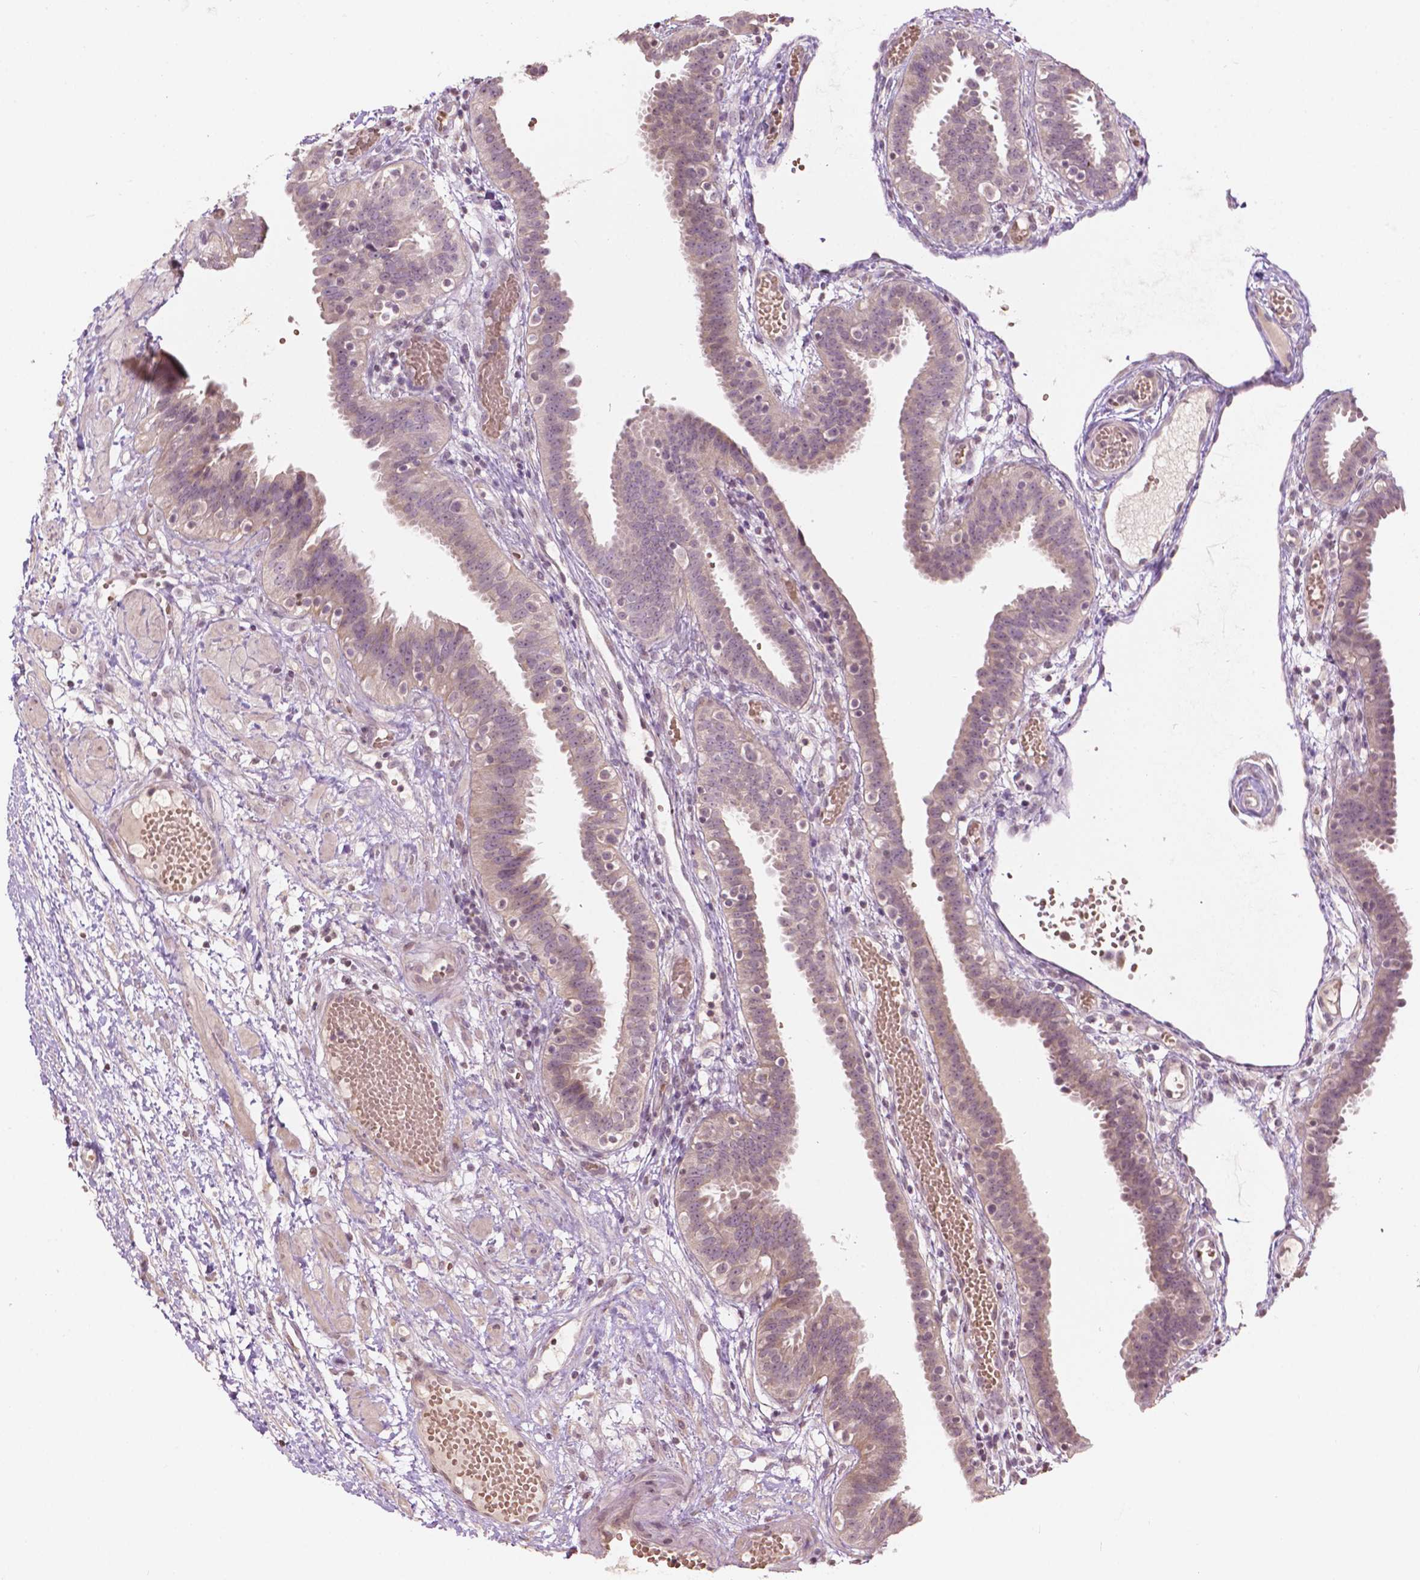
{"staining": {"intensity": "weak", "quantity": ">75%", "location": "cytoplasmic/membranous"}, "tissue": "fallopian tube", "cell_type": "Glandular cells", "image_type": "normal", "snomed": [{"axis": "morphology", "description": "Normal tissue, NOS"}, {"axis": "topography", "description": "Fallopian tube"}], "caption": "A brown stain labels weak cytoplasmic/membranous expression of a protein in glandular cells of normal human fallopian tube. (DAB (3,3'-diaminobenzidine) IHC with brightfield microscopy, high magnification).", "gene": "NOS1AP", "patient": {"sex": "female", "age": 37}}